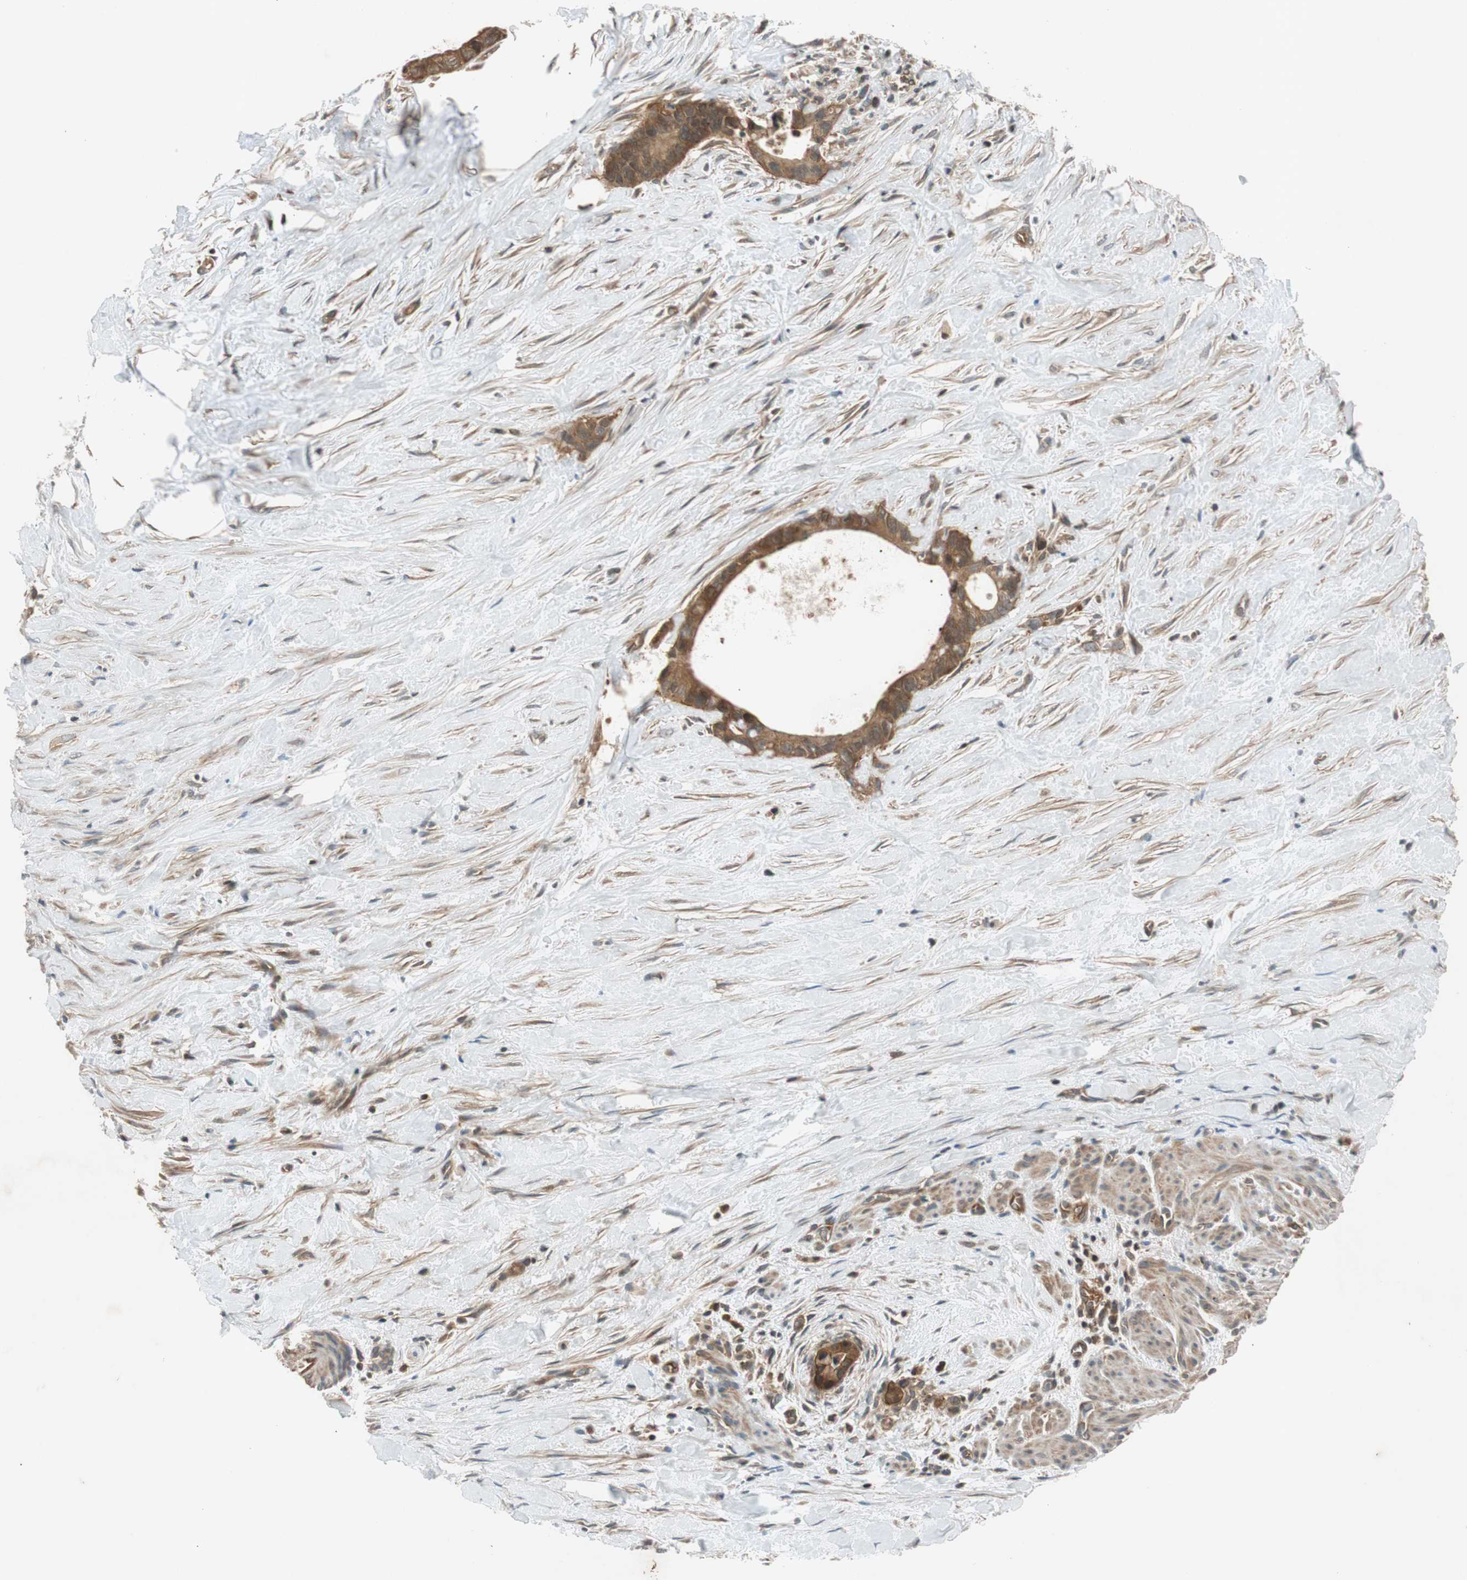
{"staining": {"intensity": "moderate", "quantity": ">75%", "location": "cytoplasmic/membranous"}, "tissue": "liver cancer", "cell_type": "Tumor cells", "image_type": "cancer", "snomed": [{"axis": "morphology", "description": "Cholangiocarcinoma"}, {"axis": "topography", "description": "Liver"}], "caption": "Moderate cytoplasmic/membranous protein expression is present in about >75% of tumor cells in liver cancer (cholangiocarcinoma).", "gene": "EPHA8", "patient": {"sex": "female", "age": 55}}